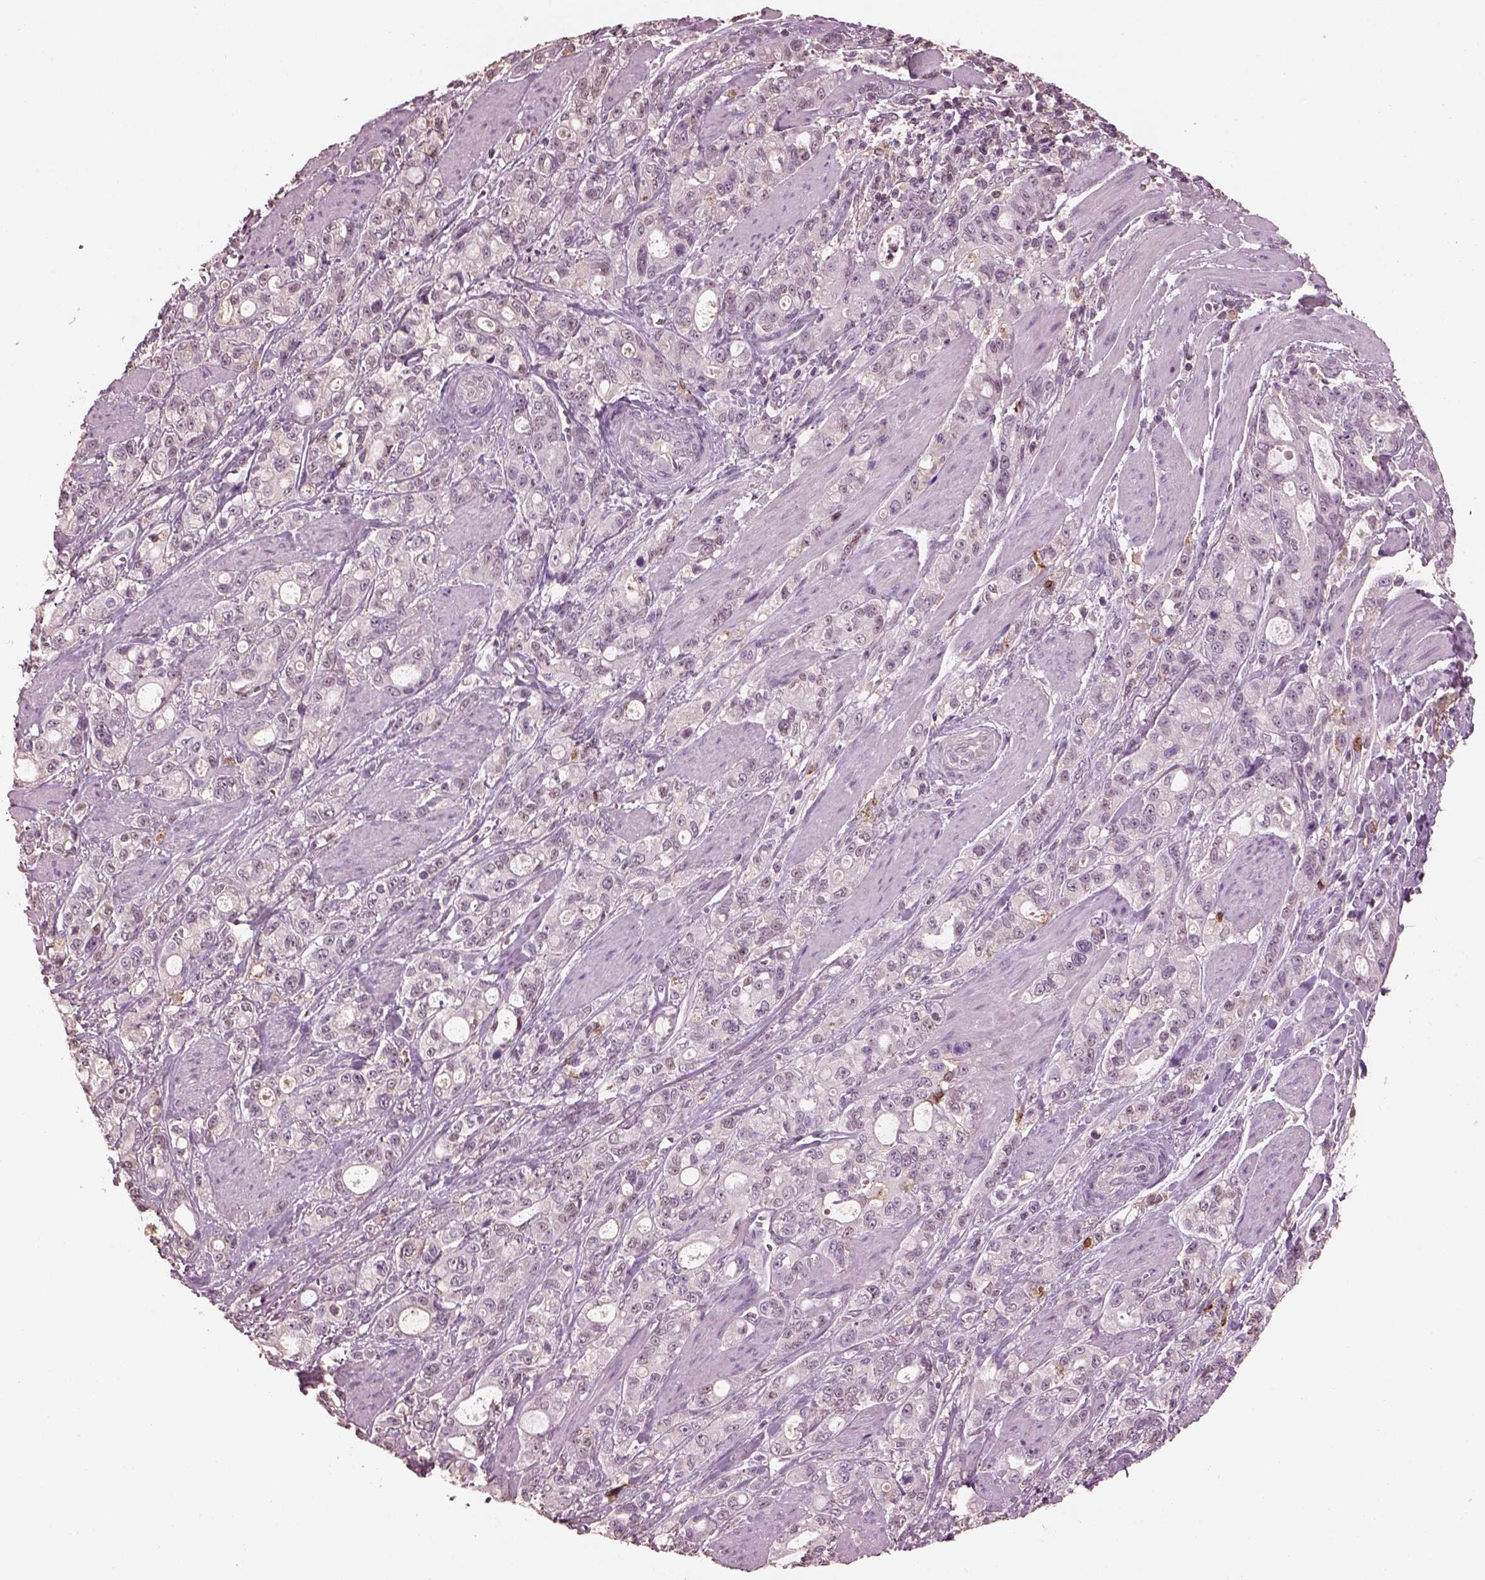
{"staining": {"intensity": "negative", "quantity": "none", "location": "none"}, "tissue": "stomach cancer", "cell_type": "Tumor cells", "image_type": "cancer", "snomed": [{"axis": "morphology", "description": "Adenocarcinoma, NOS"}, {"axis": "topography", "description": "Stomach"}], "caption": "Protein analysis of stomach cancer reveals no significant positivity in tumor cells. The staining is performed using DAB brown chromogen with nuclei counter-stained in using hematoxylin.", "gene": "SRI", "patient": {"sex": "male", "age": 63}}